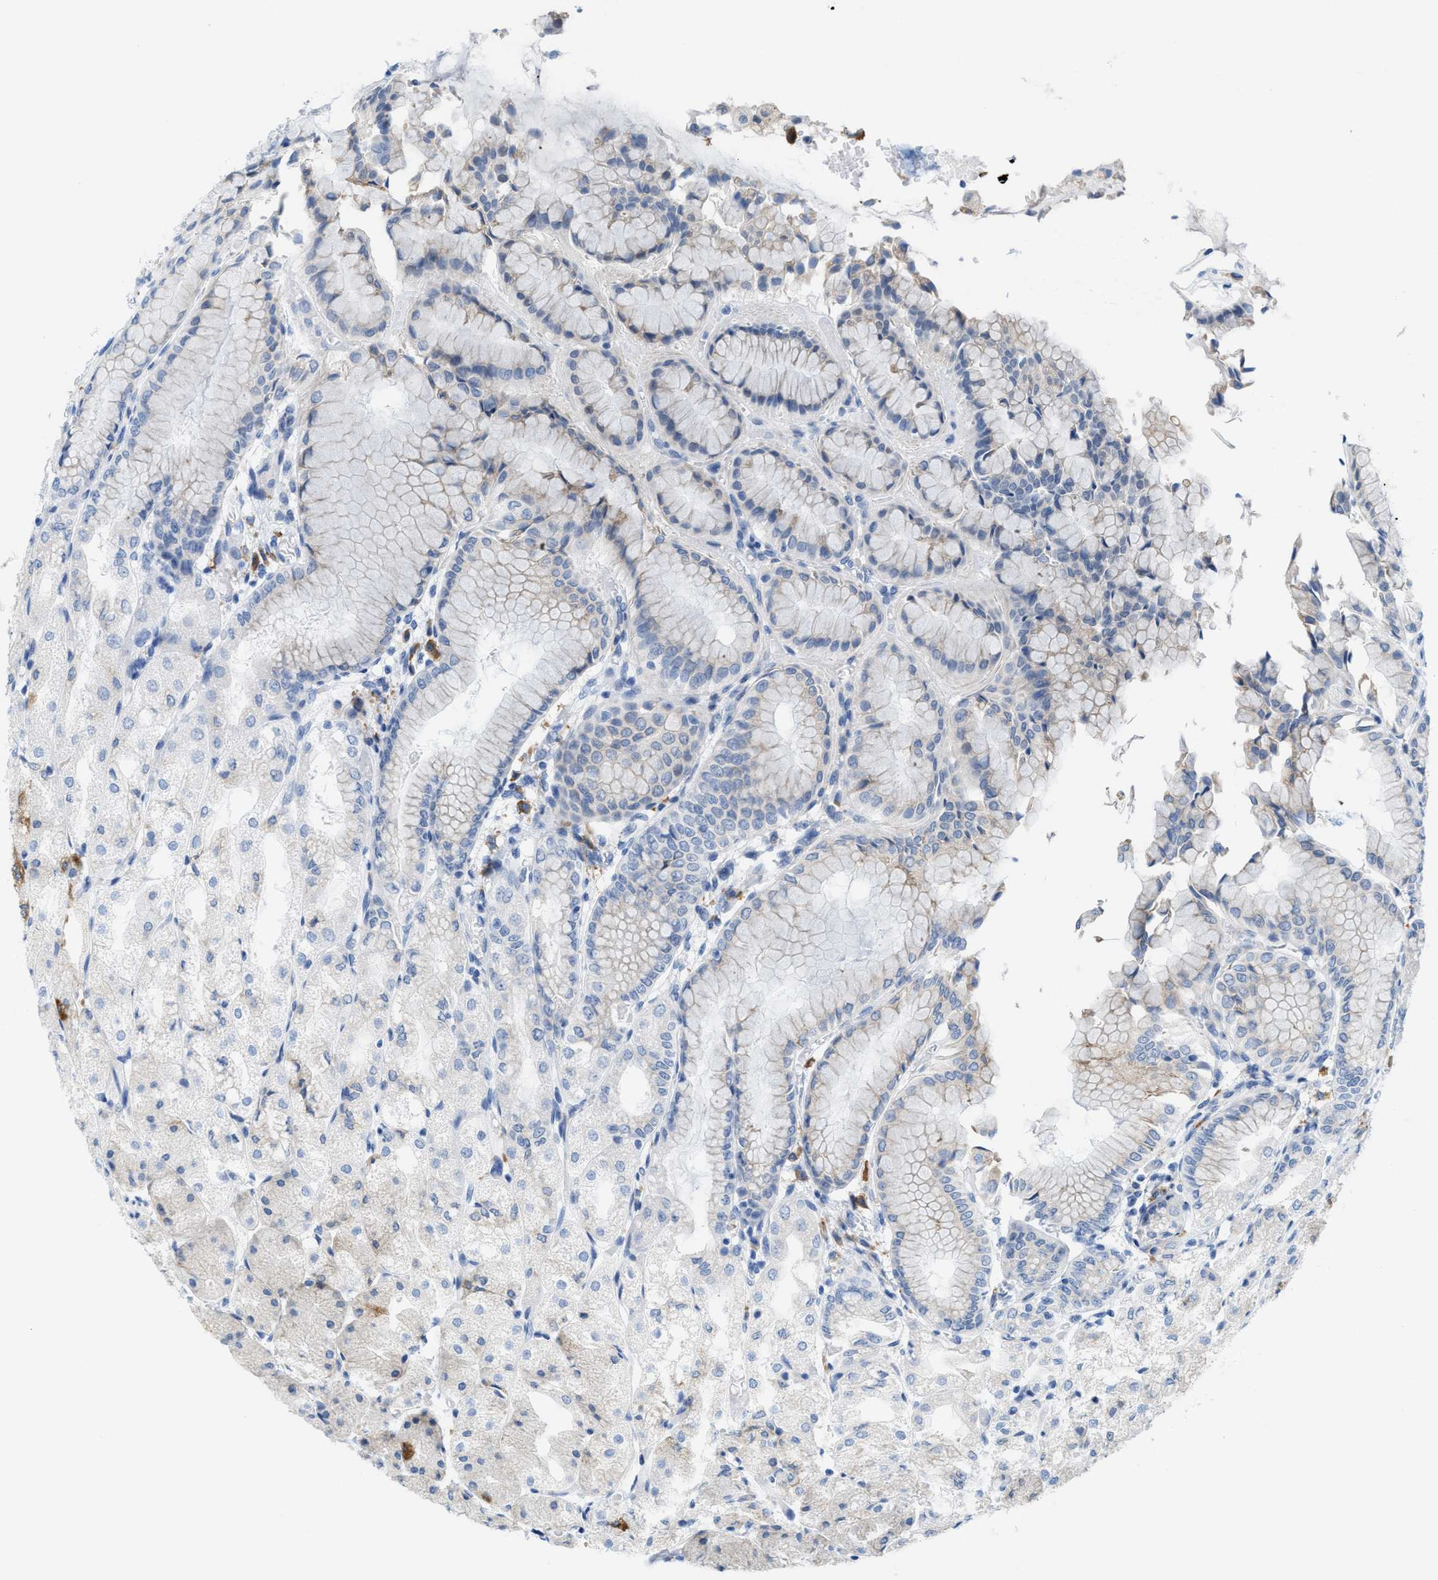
{"staining": {"intensity": "moderate", "quantity": "<25%", "location": "cytoplasmic/membranous"}, "tissue": "stomach", "cell_type": "Glandular cells", "image_type": "normal", "snomed": [{"axis": "morphology", "description": "Normal tissue, NOS"}, {"axis": "topography", "description": "Stomach, upper"}], "caption": "Glandular cells exhibit low levels of moderate cytoplasmic/membranous expression in approximately <25% of cells in unremarkable human stomach.", "gene": "KIFC3", "patient": {"sex": "male", "age": 72}}